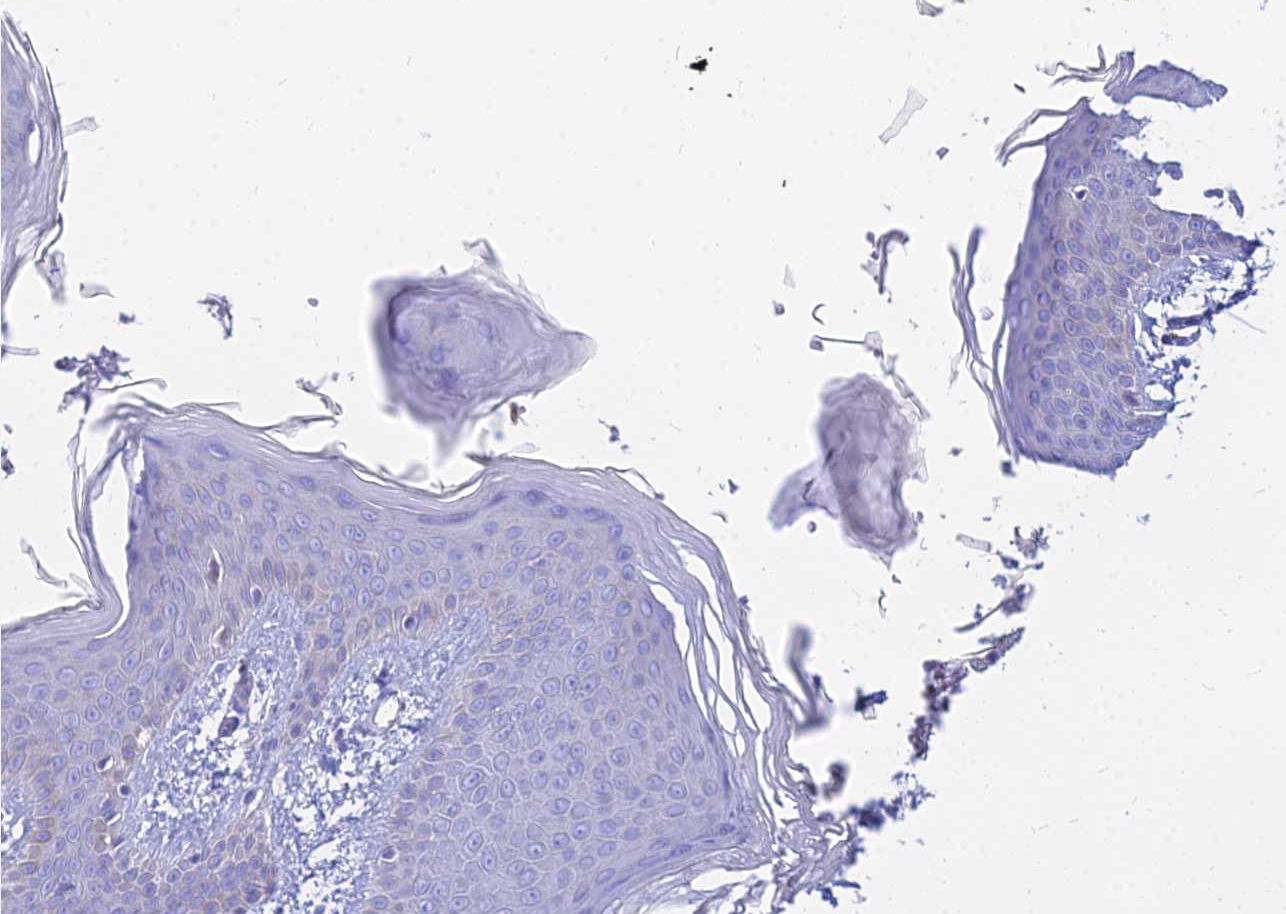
{"staining": {"intensity": "negative", "quantity": "none", "location": "none"}, "tissue": "skin", "cell_type": "Fibroblasts", "image_type": "normal", "snomed": [{"axis": "morphology", "description": "Normal tissue, NOS"}, {"axis": "topography", "description": "Skin"}], "caption": "Immunohistochemistry (IHC) micrograph of unremarkable skin stained for a protein (brown), which shows no positivity in fibroblasts.", "gene": "DLX1", "patient": {"sex": "male", "age": 36}}